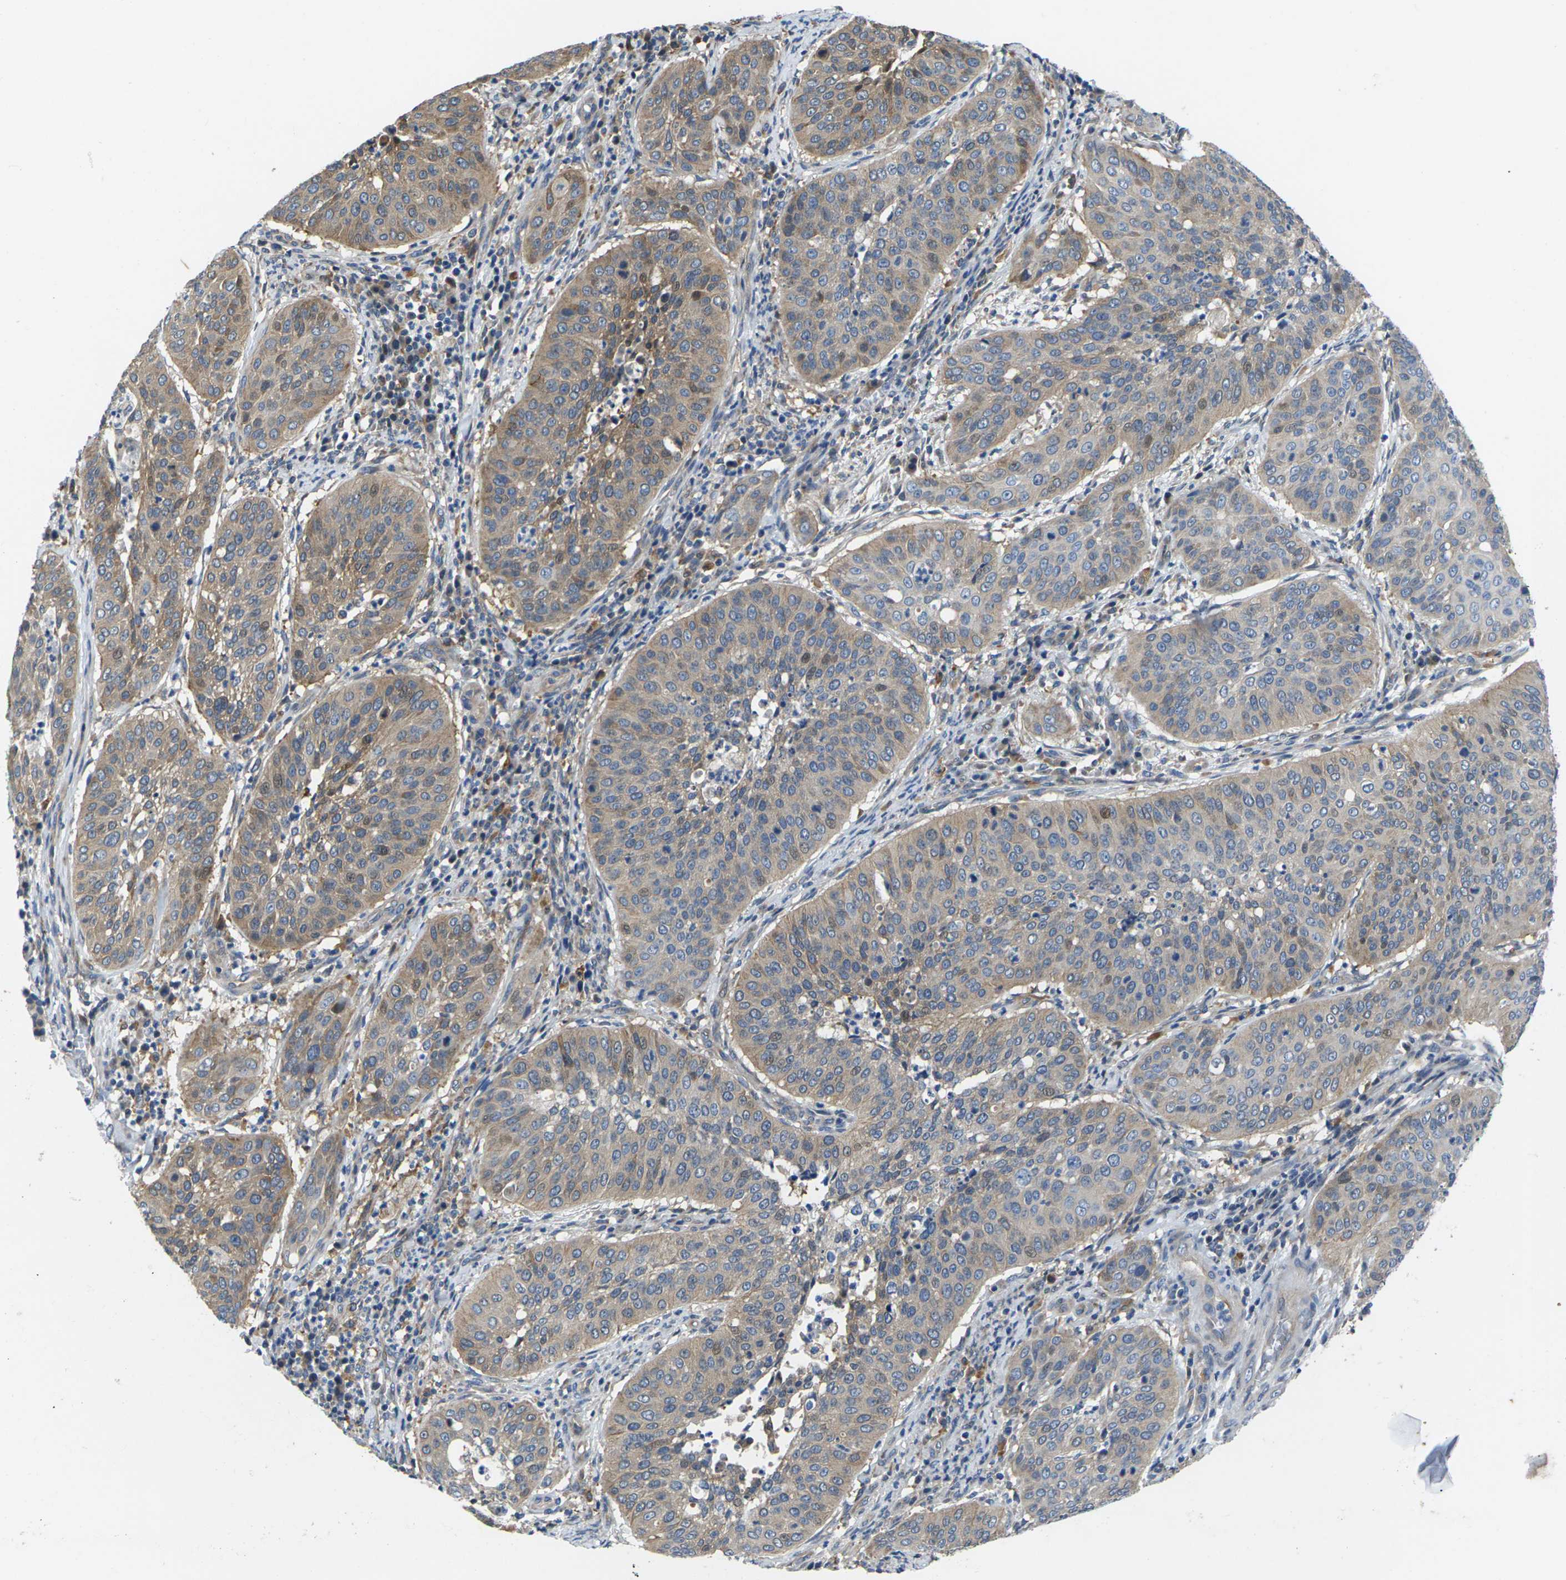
{"staining": {"intensity": "moderate", "quantity": ">75%", "location": "cytoplasmic/membranous"}, "tissue": "cervical cancer", "cell_type": "Tumor cells", "image_type": "cancer", "snomed": [{"axis": "morphology", "description": "Normal tissue, NOS"}, {"axis": "morphology", "description": "Squamous cell carcinoma, NOS"}, {"axis": "topography", "description": "Cervix"}], "caption": "A brown stain shows moderate cytoplasmic/membranous positivity of a protein in human cervical squamous cell carcinoma tumor cells.", "gene": "SCNN1A", "patient": {"sex": "female", "age": 39}}